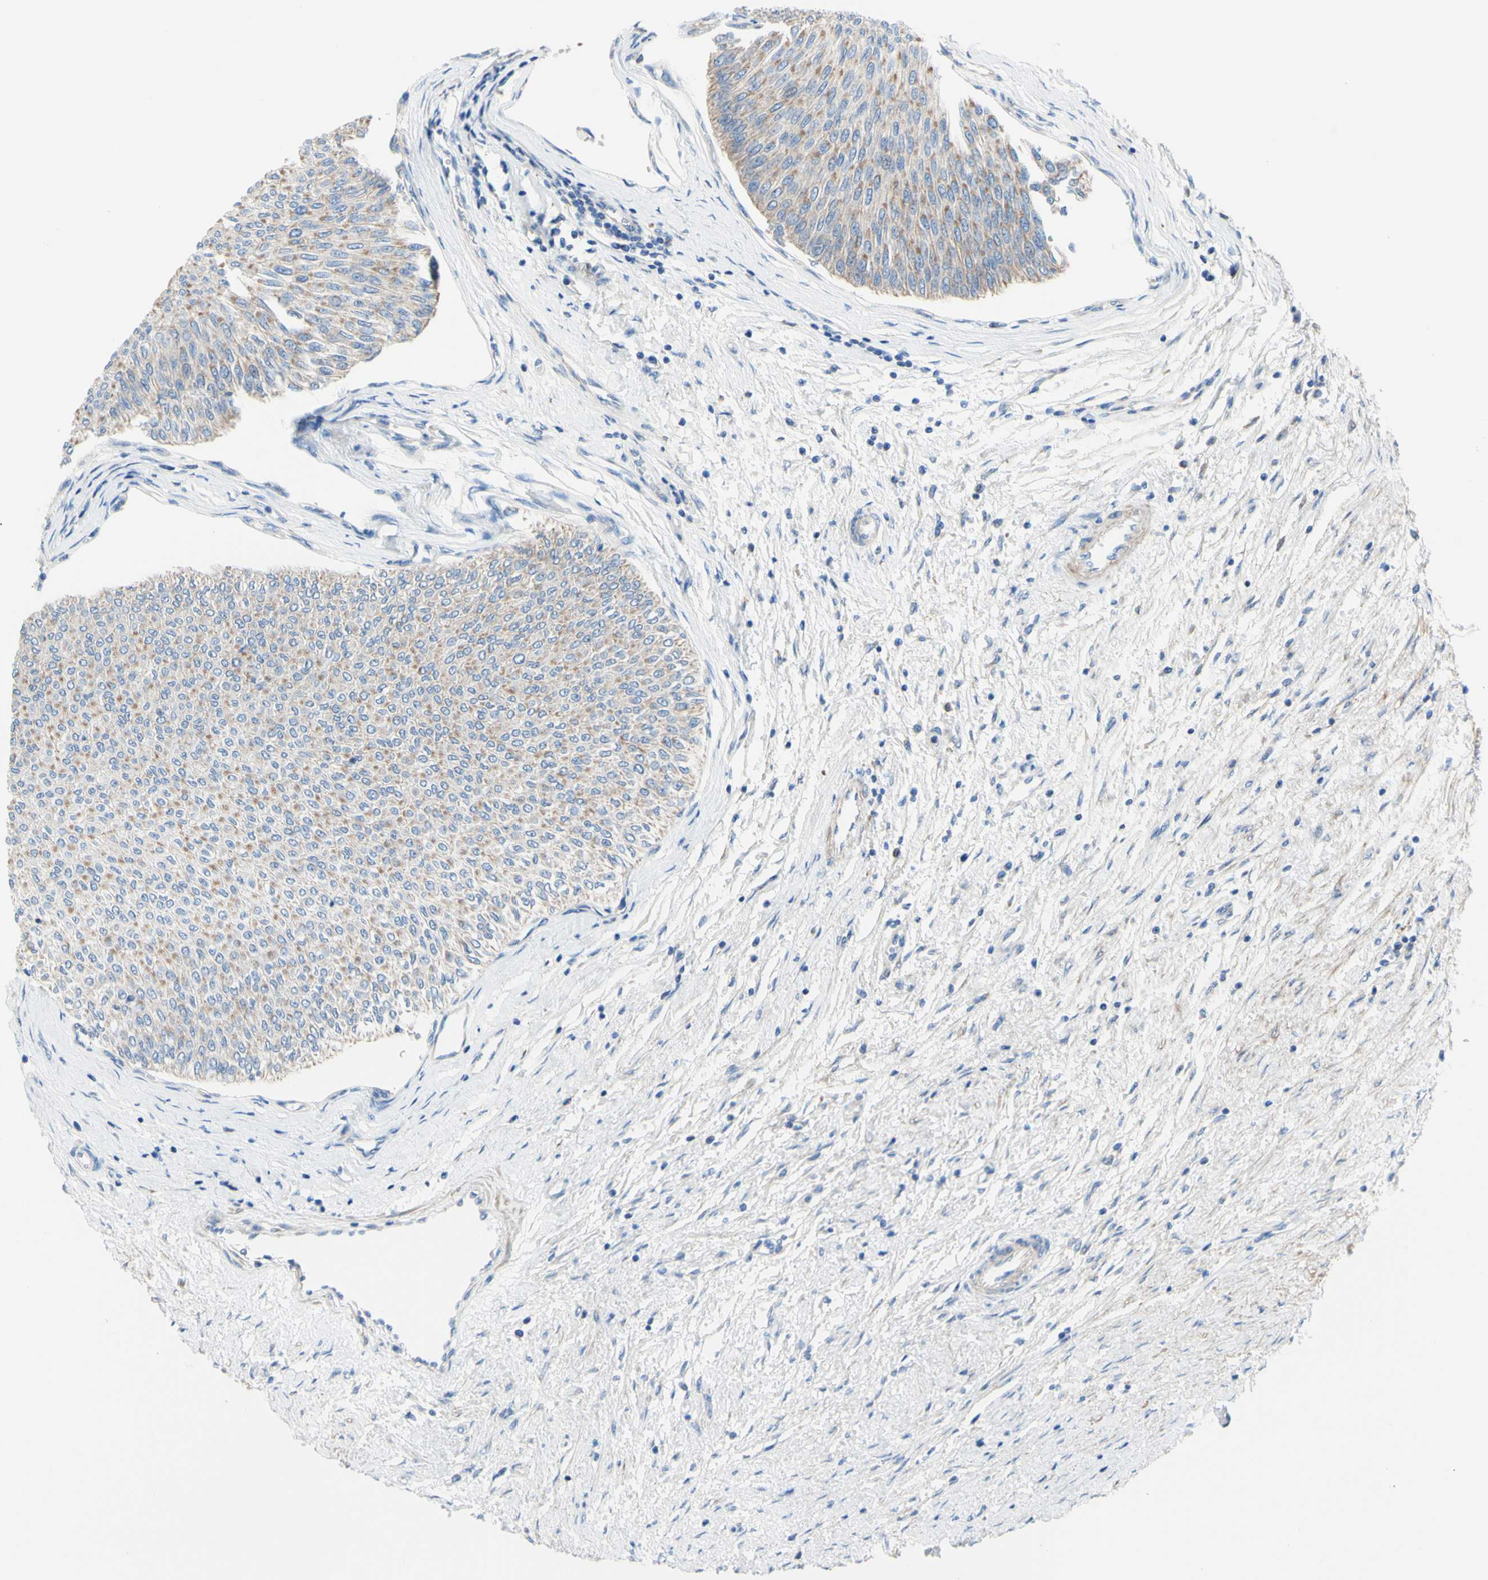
{"staining": {"intensity": "moderate", "quantity": ">75%", "location": "cytoplasmic/membranous"}, "tissue": "urothelial cancer", "cell_type": "Tumor cells", "image_type": "cancer", "snomed": [{"axis": "morphology", "description": "Urothelial carcinoma, Low grade"}, {"axis": "topography", "description": "Urinary bladder"}], "caption": "Protein staining exhibits moderate cytoplasmic/membranous staining in approximately >75% of tumor cells in urothelial cancer.", "gene": "RETREG2", "patient": {"sex": "male", "age": 78}}